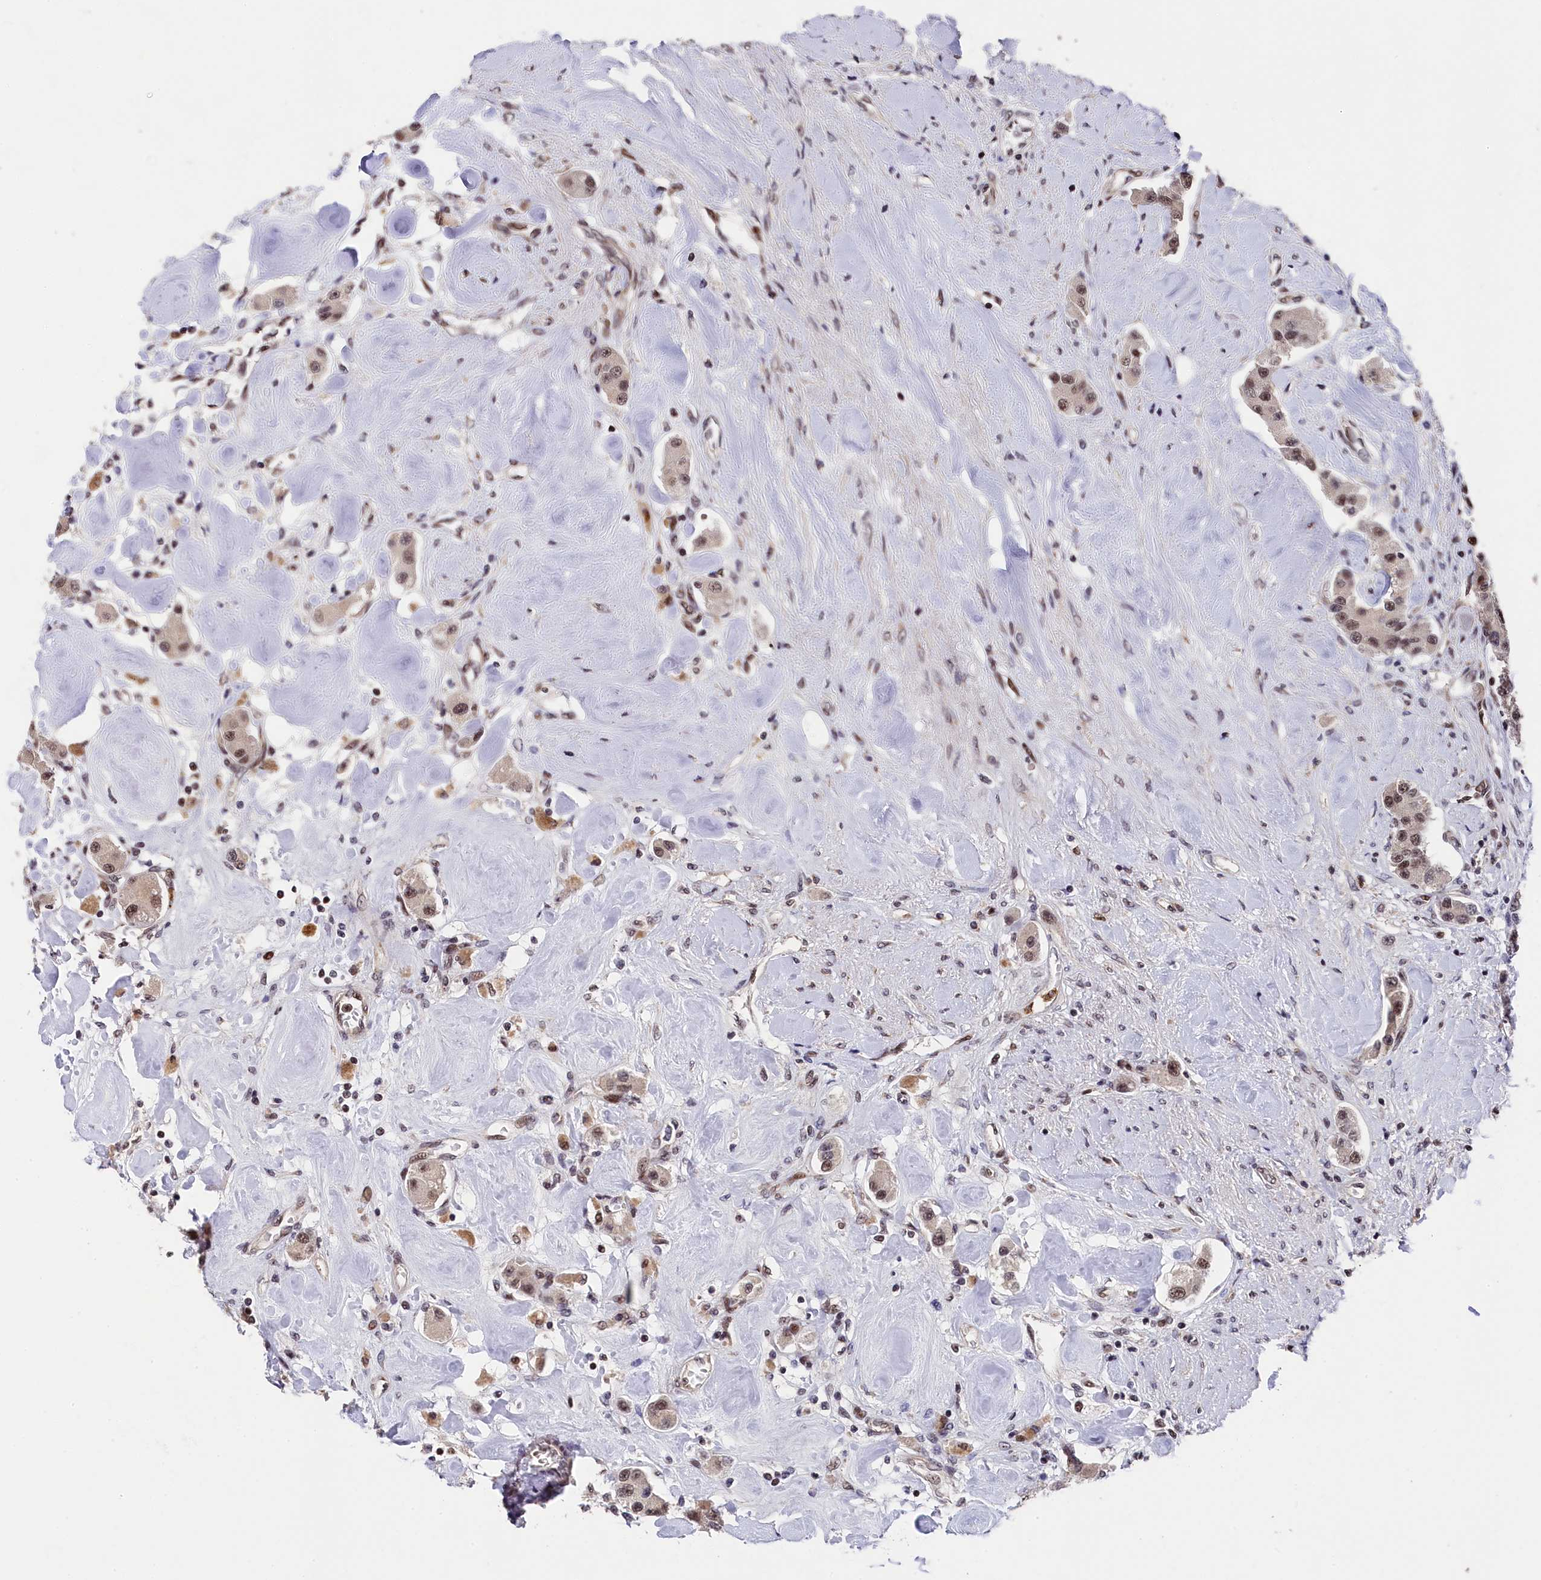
{"staining": {"intensity": "moderate", "quantity": ">75%", "location": "nuclear"}, "tissue": "carcinoid", "cell_type": "Tumor cells", "image_type": "cancer", "snomed": [{"axis": "morphology", "description": "Carcinoid, malignant, NOS"}, {"axis": "topography", "description": "Pancreas"}], "caption": "Moderate nuclear protein positivity is seen in approximately >75% of tumor cells in carcinoid.", "gene": "ADIG", "patient": {"sex": "male", "age": 41}}